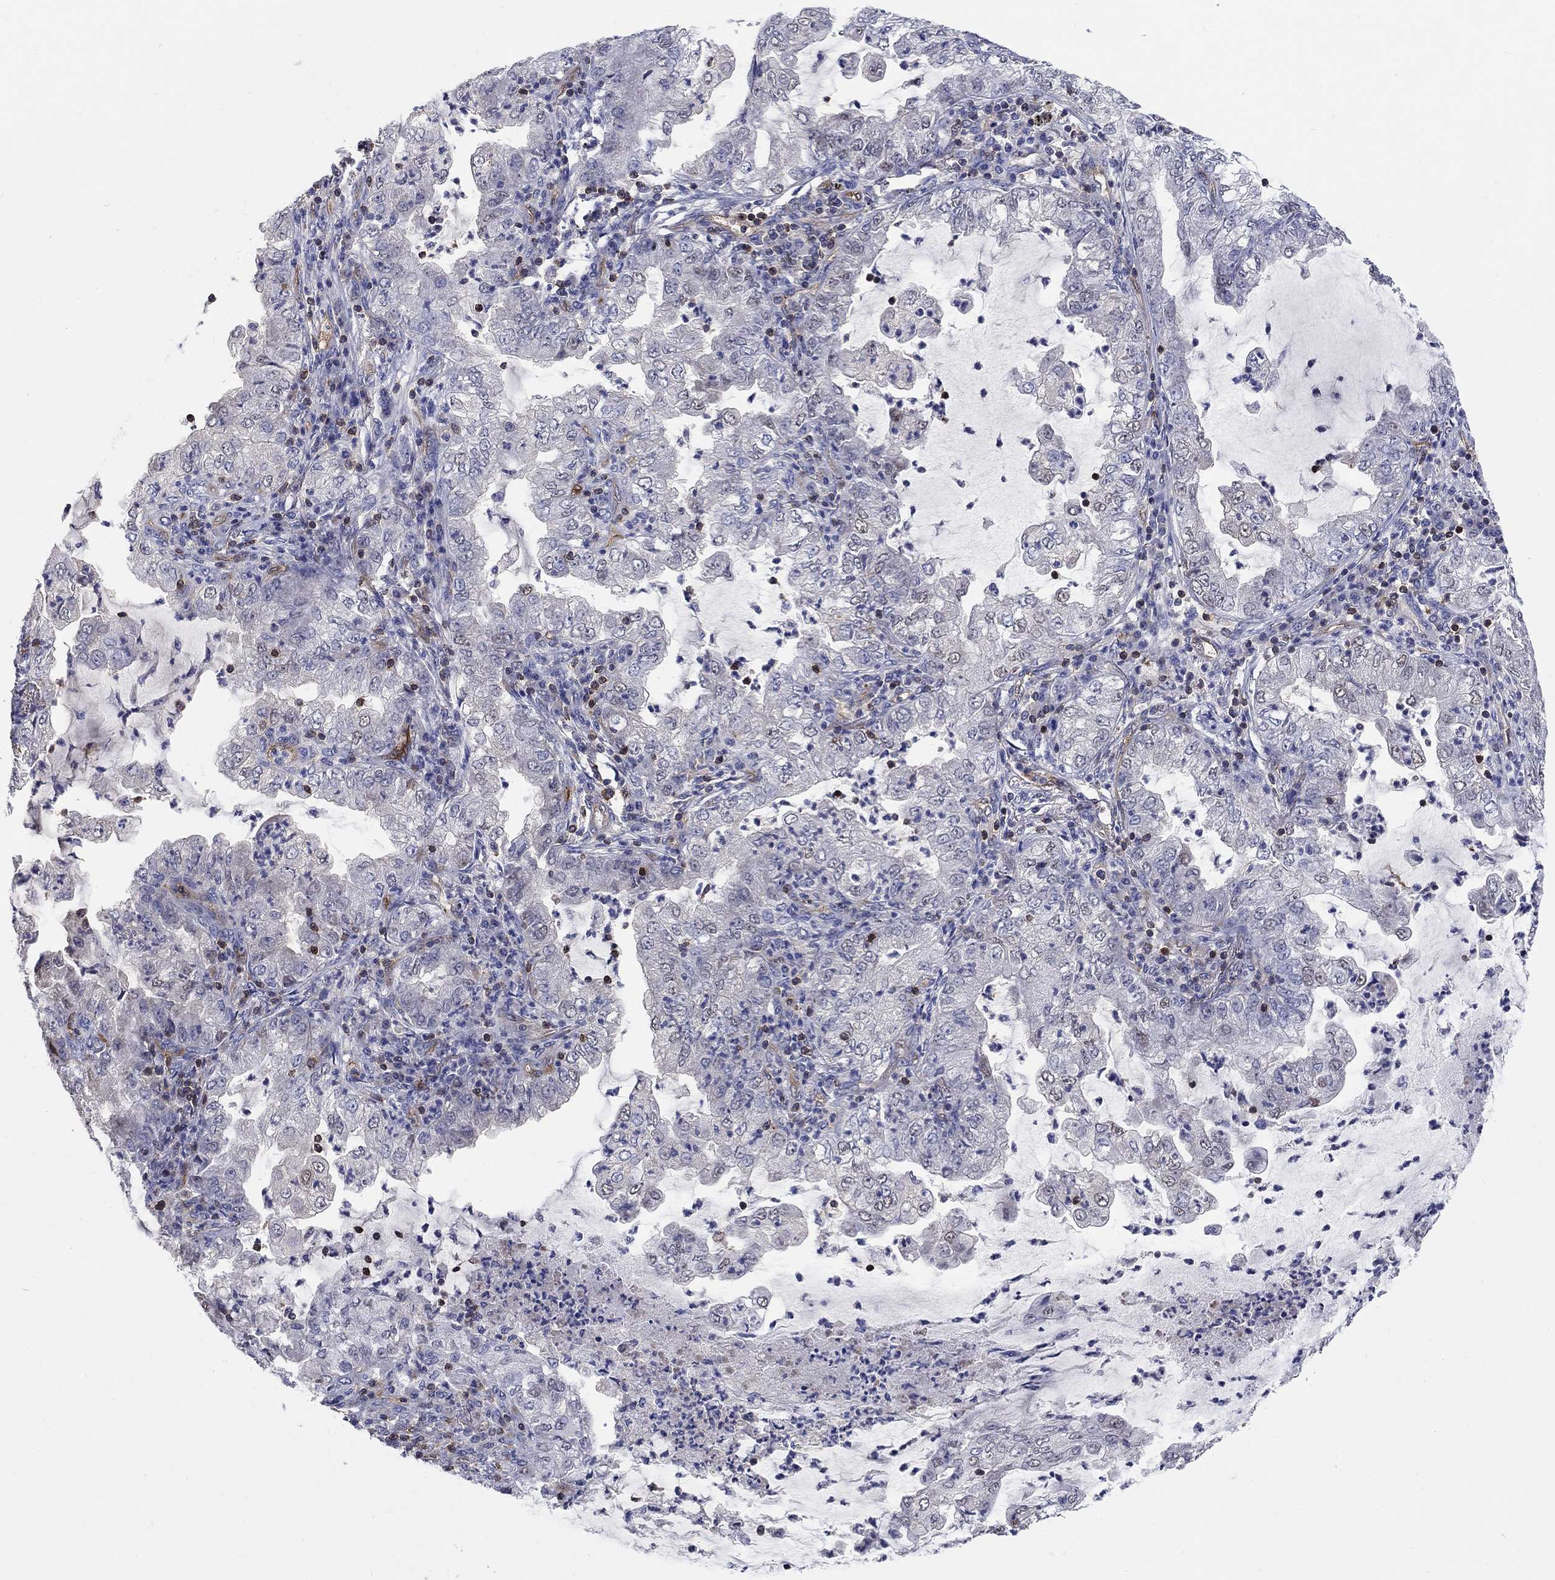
{"staining": {"intensity": "negative", "quantity": "none", "location": "none"}, "tissue": "lung cancer", "cell_type": "Tumor cells", "image_type": "cancer", "snomed": [{"axis": "morphology", "description": "Adenocarcinoma, NOS"}, {"axis": "topography", "description": "Lung"}], "caption": "IHC of human lung adenocarcinoma reveals no expression in tumor cells.", "gene": "AGFG2", "patient": {"sex": "female", "age": 73}}